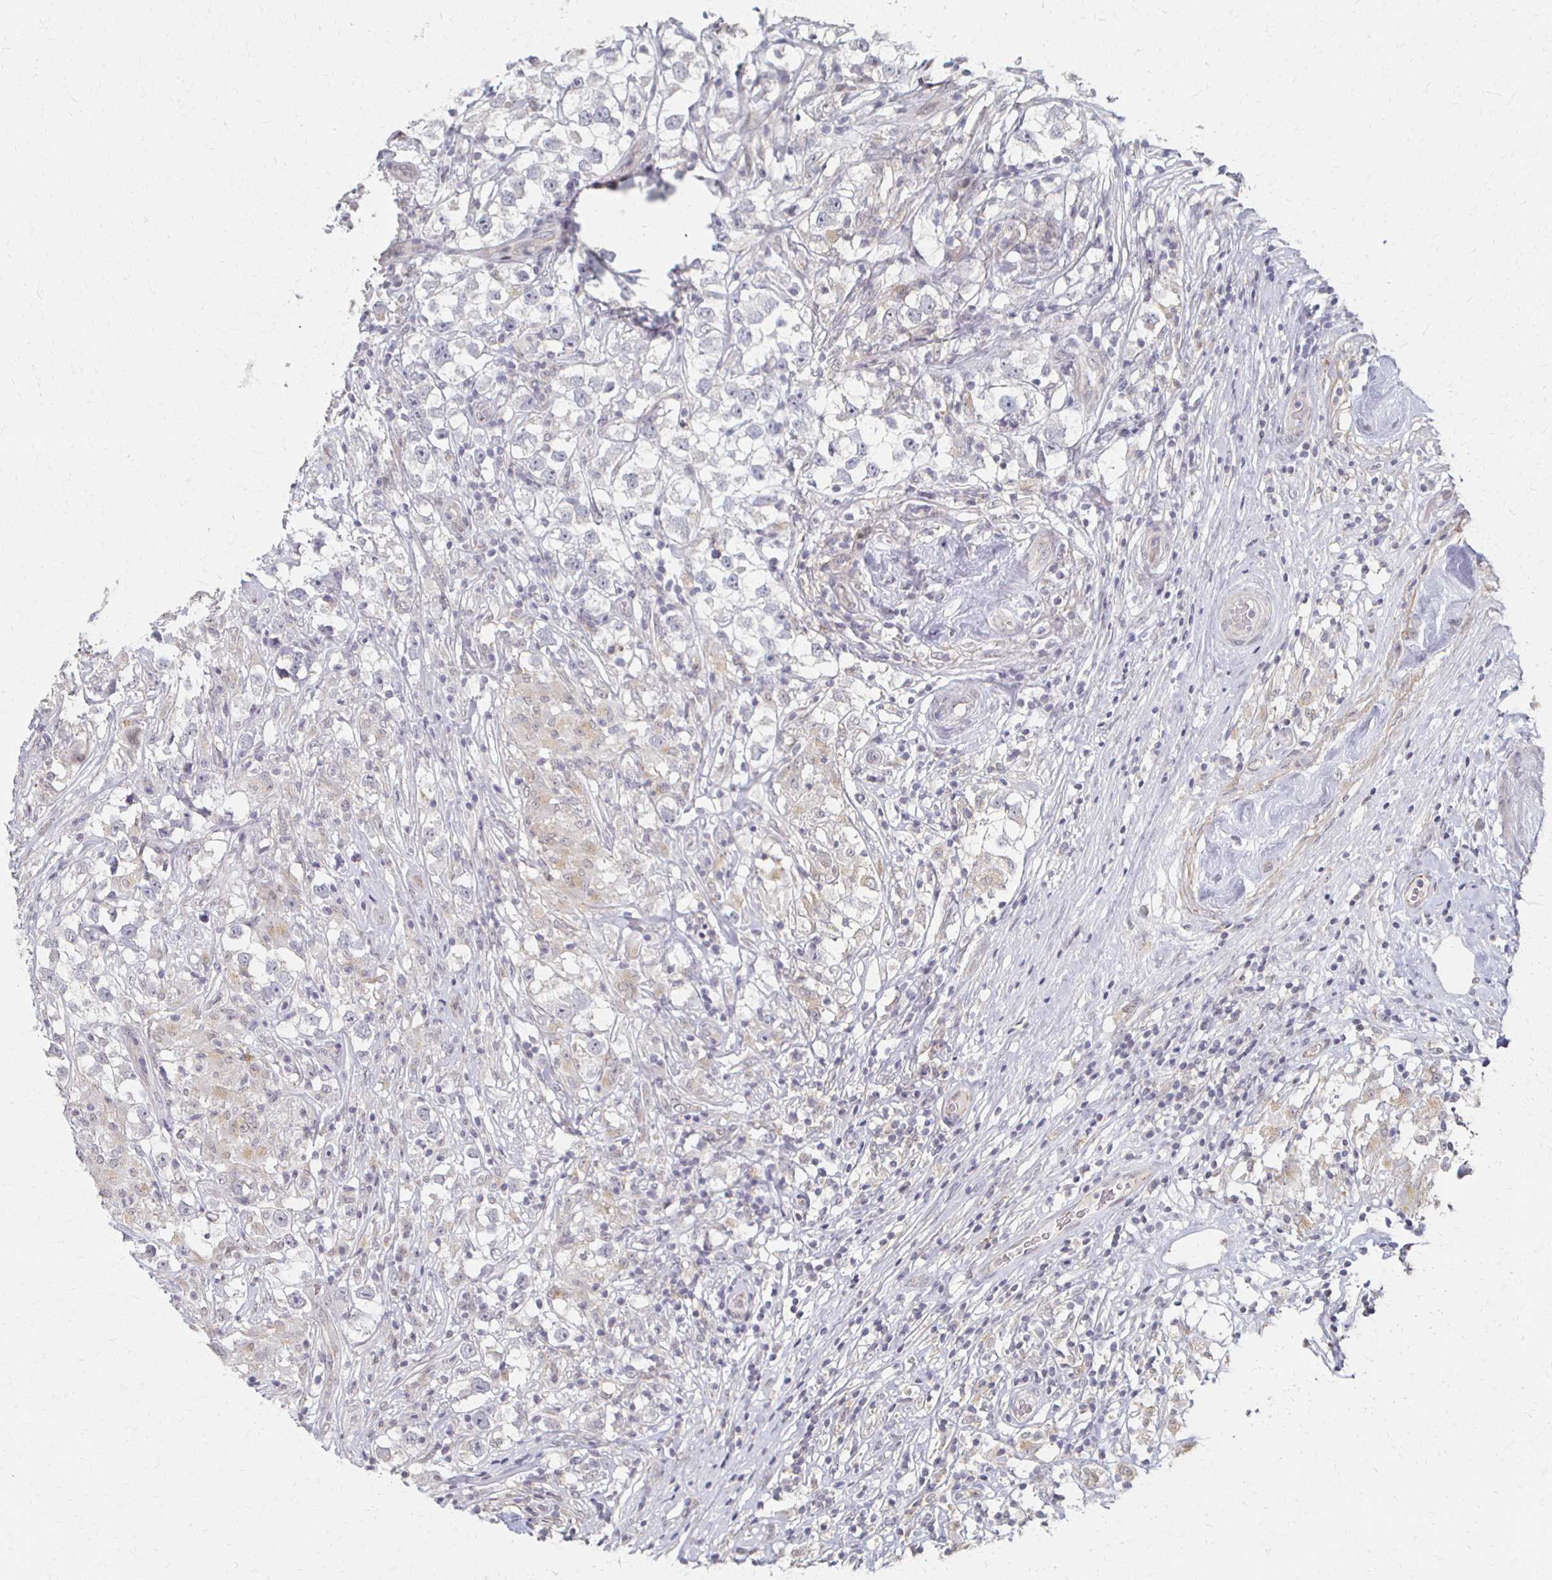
{"staining": {"intensity": "negative", "quantity": "none", "location": "none"}, "tissue": "testis cancer", "cell_type": "Tumor cells", "image_type": "cancer", "snomed": [{"axis": "morphology", "description": "Seminoma, NOS"}, {"axis": "topography", "description": "Testis"}], "caption": "Tumor cells are negative for brown protein staining in seminoma (testis). (Stains: DAB (3,3'-diaminobenzidine) IHC with hematoxylin counter stain, Microscopy: brightfield microscopy at high magnification).", "gene": "DAB1", "patient": {"sex": "male", "age": 46}}